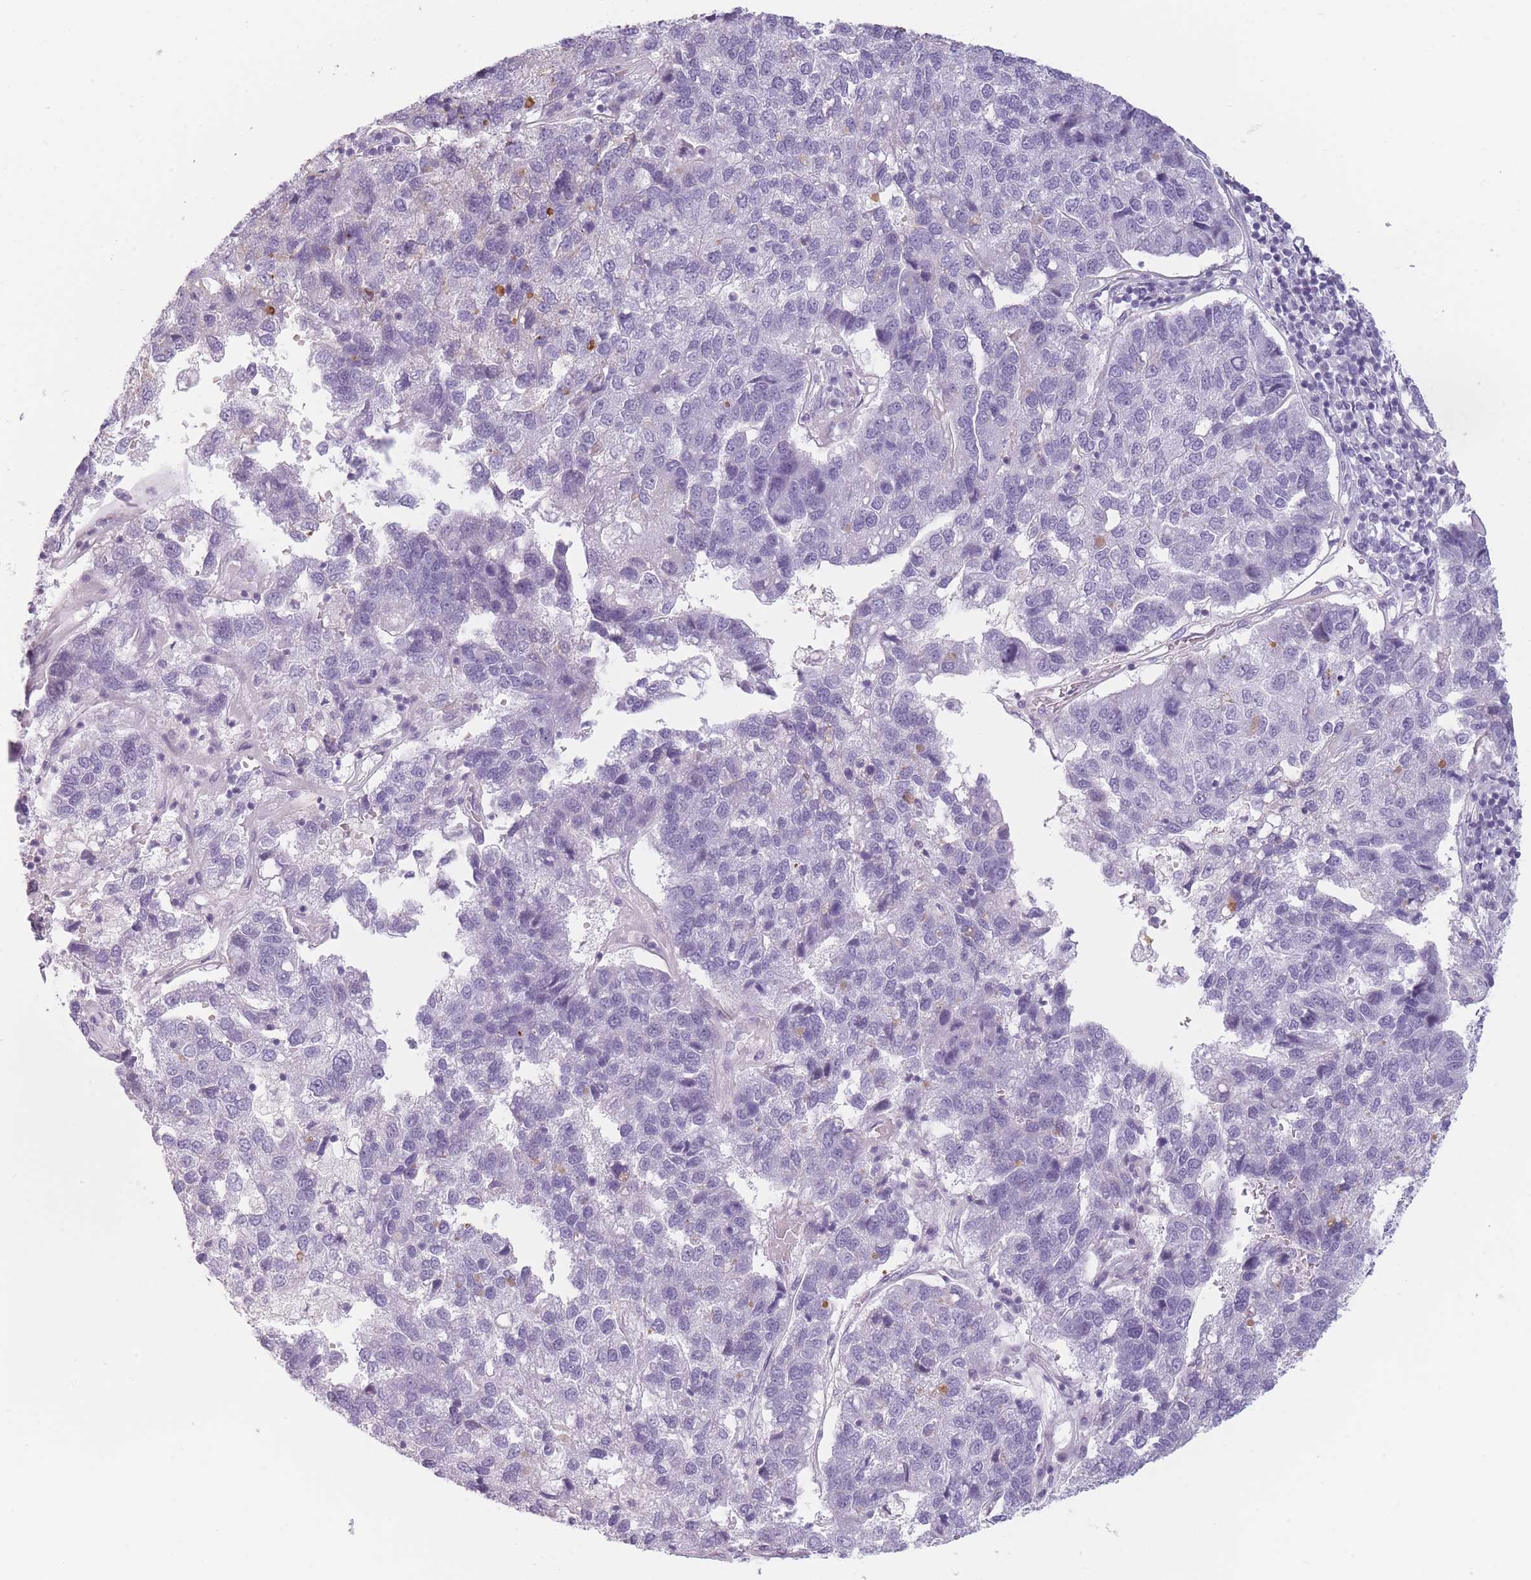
{"staining": {"intensity": "negative", "quantity": "none", "location": "none"}, "tissue": "pancreatic cancer", "cell_type": "Tumor cells", "image_type": "cancer", "snomed": [{"axis": "morphology", "description": "Adenocarcinoma, NOS"}, {"axis": "topography", "description": "Pancreas"}], "caption": "Immunohistochemistry (IHC) of human pancreatic adenocarcinoma displays no positivity in tumor cells. Brightfield microscopy of immunohistochemistry stained with DAB (brown) and hematoxylin (blue), captured at high magnification.", "gene": "GGT1", "patient": {"sex": "female", "age": 61}}